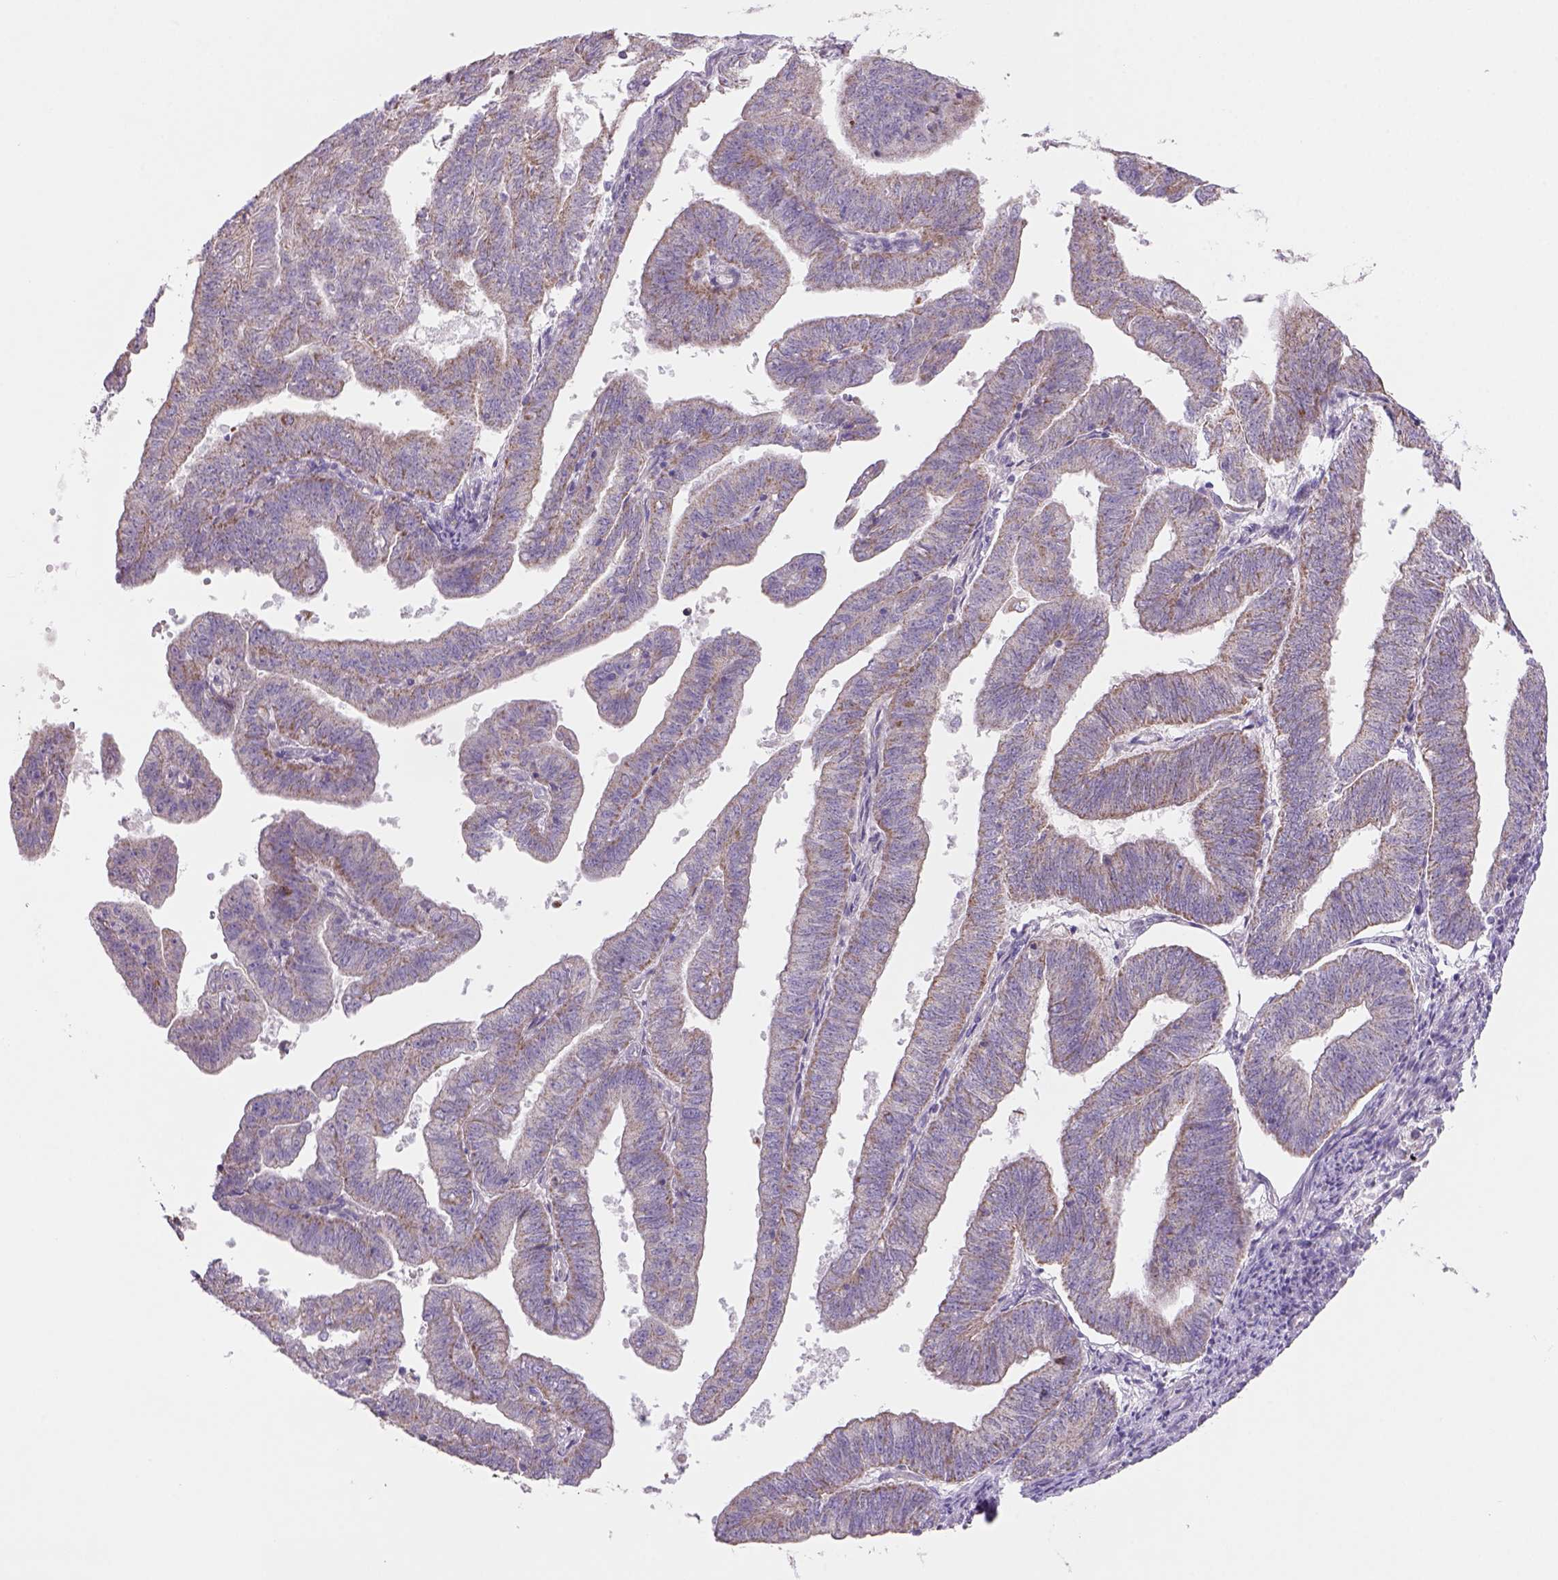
{"staining": {"intensity": "weak", "quantity": "25%-75%", "location": "cytoplasmic/membranous"}, "tissue": "endometrial cancer", "cell_type": "Tumor cells", "image_type": "cancer", "snomed": [{"axis": "morphology", "description": "Adenocarcinoma, NOS"}, {"axis": "topography", "description": "Endometrium"}], "caption": "Endometrial cancer (adenocarcinoma) was stained to show a protein in brown. There is low levels of weak cytoplasmic/membranous staining in approximately 25%-75% of tumor cells.", "gene": "ADGRV1", "patient": {"sex": "female", "age": 82}}